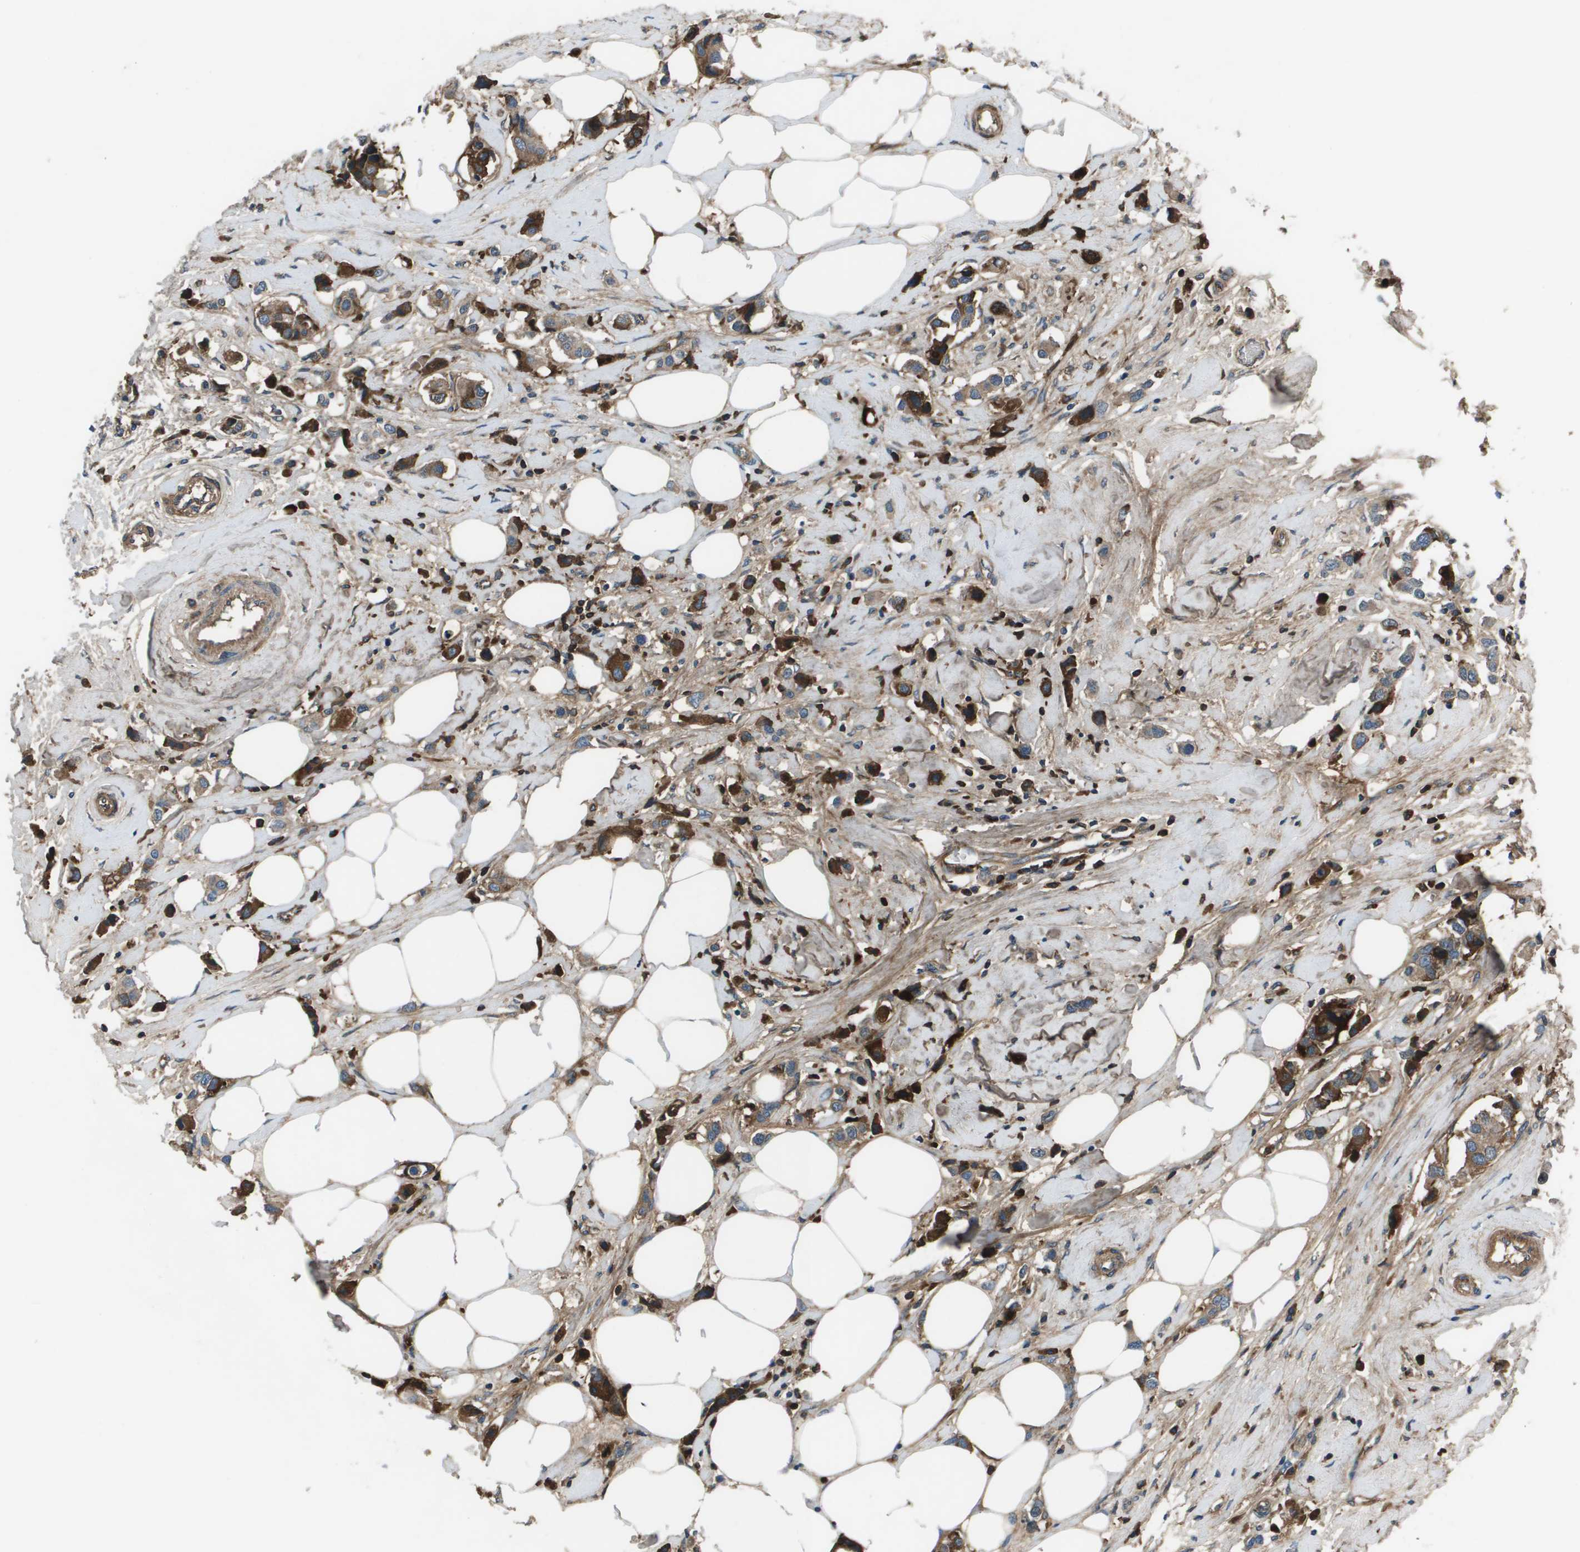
{"staining": {"intensity": "strong", "quantity": ">75%", "location": "cytoplasmic/membranous"}, "tissue": "breast cancer", "cell_type": "Tumor cells", "image_type": "cancer", "snomed": [{"axis": "morphology", "description": "Normal tissue, NOS"}, {"axis": "morphology", "description": "Duct carcinoma"}, {"axis": "topography", "description": "Breast"}], "caption": "Immunohistochemical staining of human breast cancer demonstrates strong cytoplasmic/membranous protein expression in about >75% of tumor cells. (DAB IHC with brightfield microscopy, high magnification).", "gene": "PCOLCE", "patient": {"sex": "female", "age": 50}}